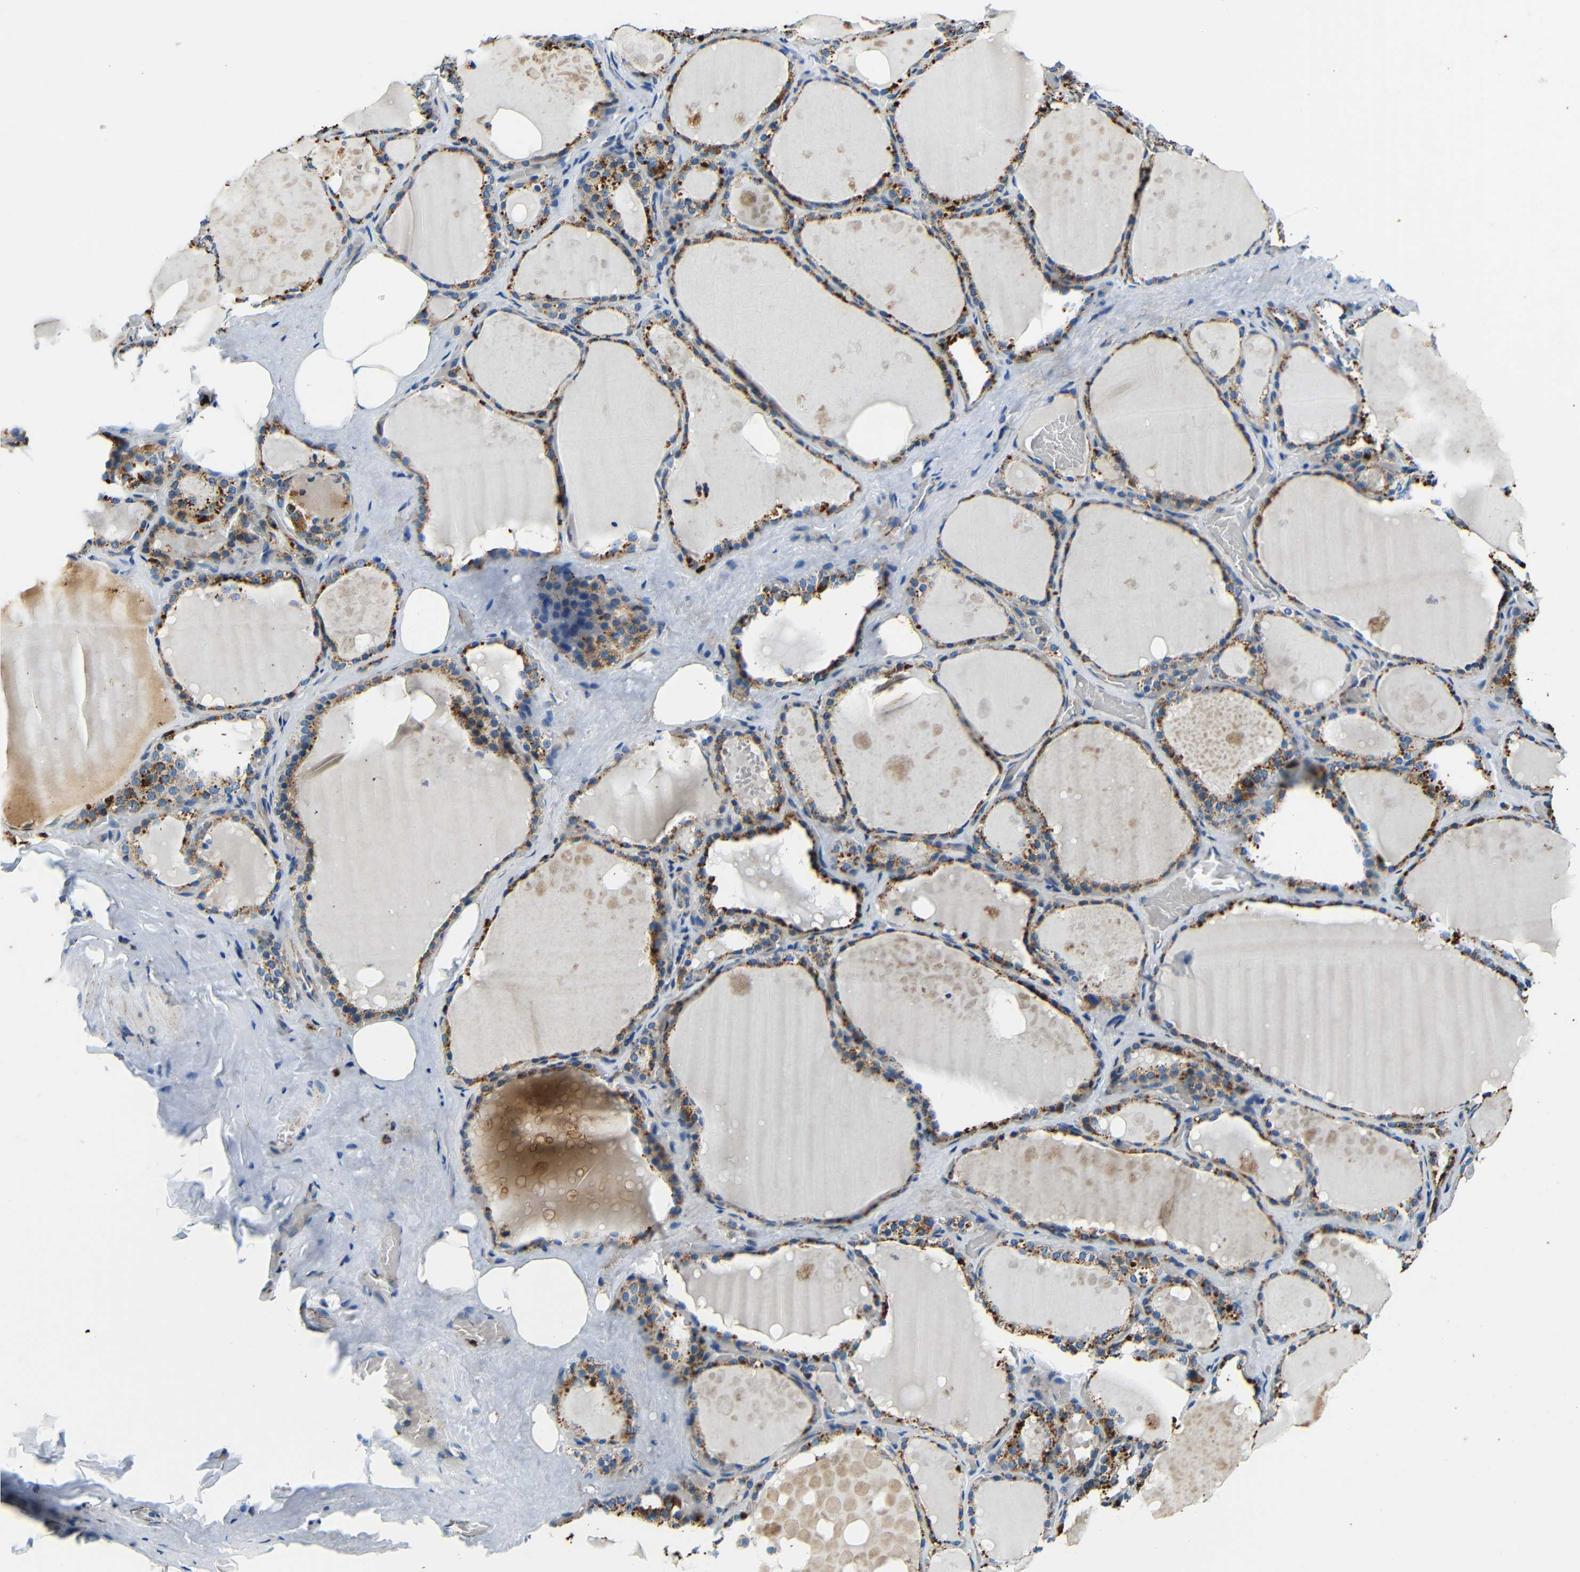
{"staining": {"intensity": "moderate", "quantity": ">75%", "location": "cytoplasmic/membranous"}, "tissue": "thyroid gland", "cell_type": "Glandular cells", "image_type": "normal", "snomed": [{"axis": "morphology", "description": "Normal tissue, NOS"}, {"axis": "topography", "description": "Thyroid gland"}], "caption": "Immunohistochemistry (IHC) of unremarkable human thyroid gland displays medium levels of moderate cytoplasmic/membranous expression in approximately >75% of glandular cells. (Brightfield microscopy of DAB IHC at high magnification).", "gene": "GALNT18", "patient": {"sex": "male", "age": 61}}